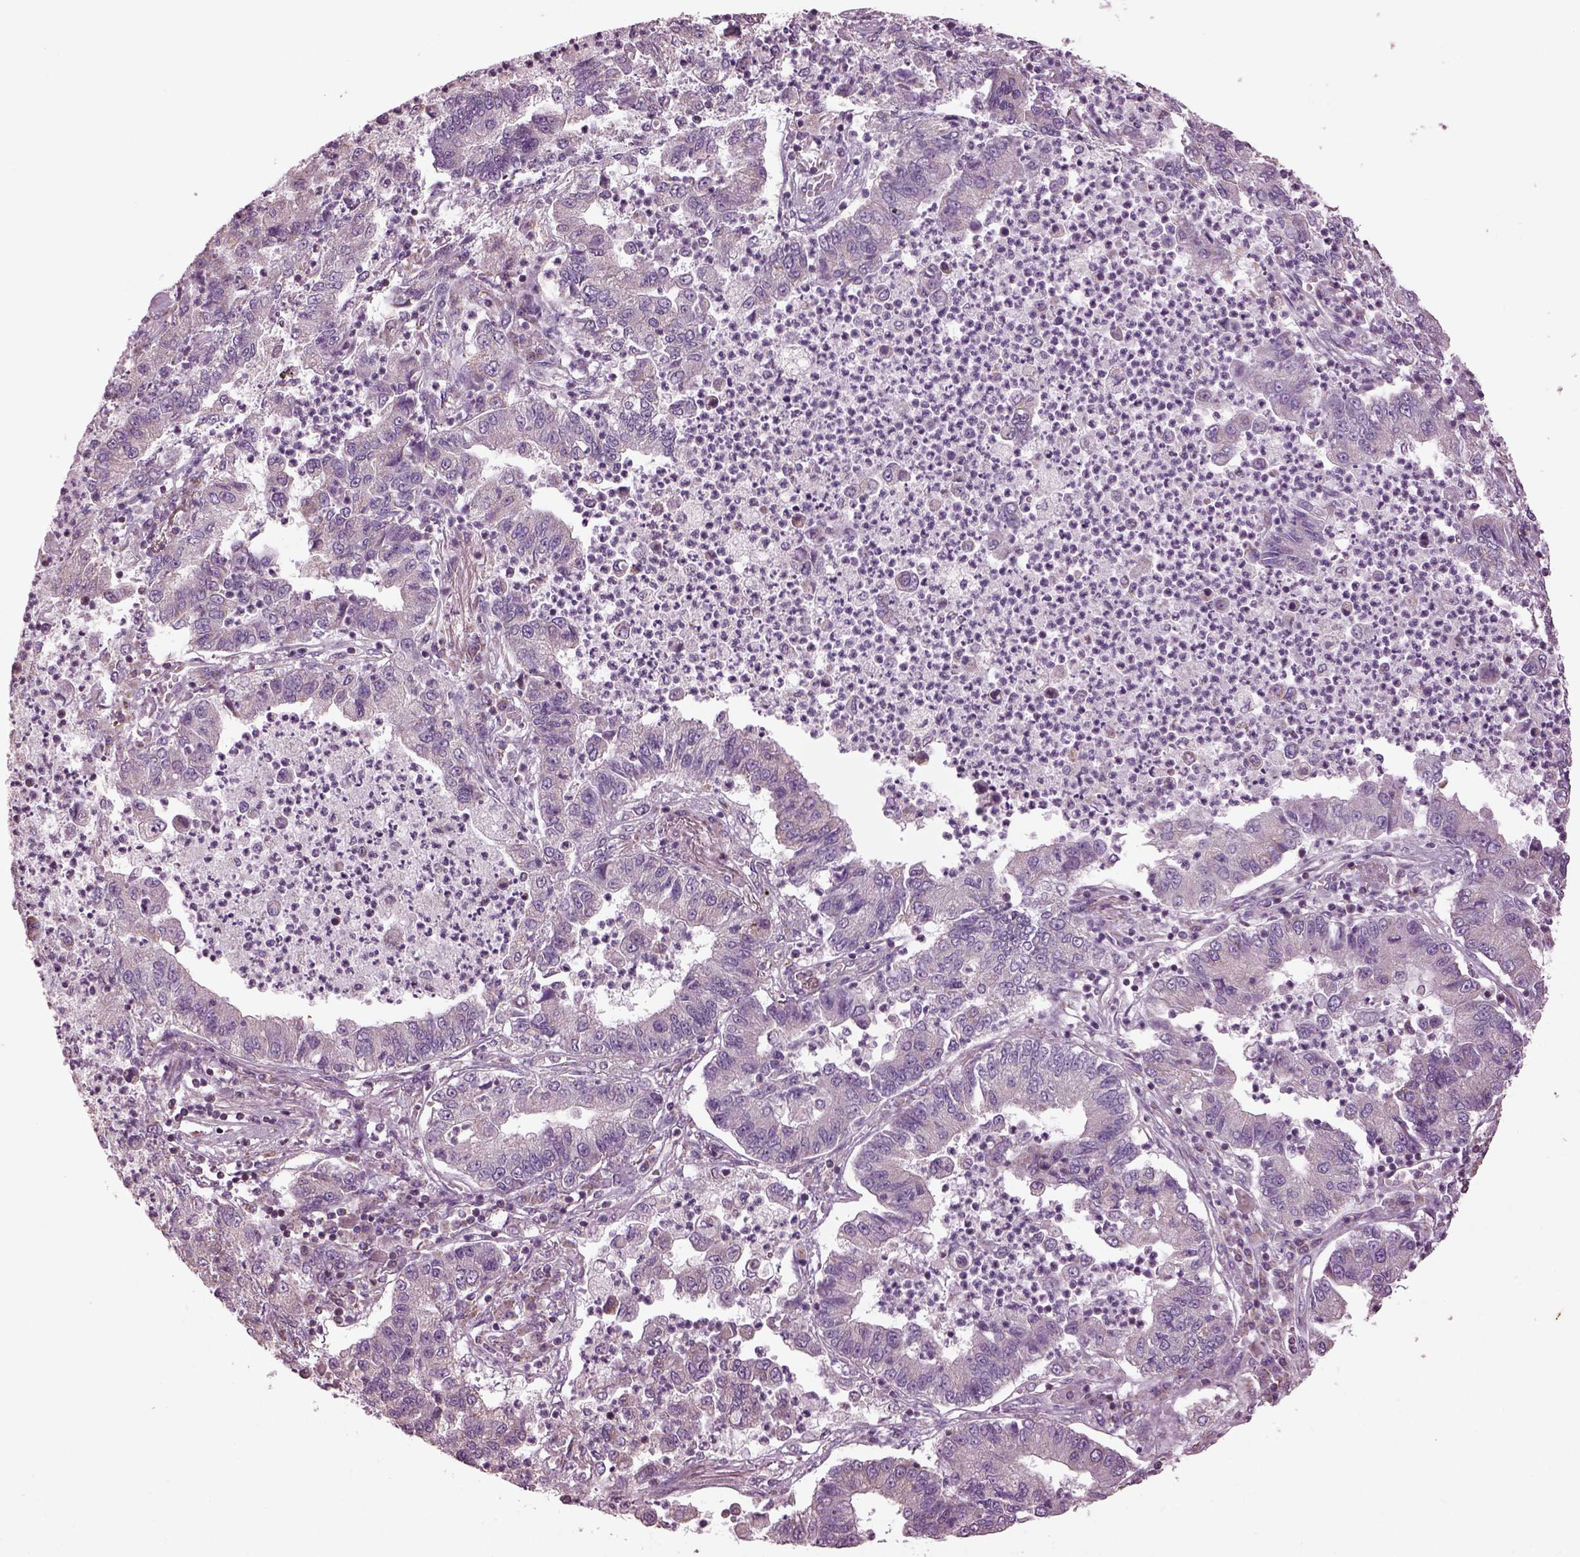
{"staining": {"intensity": "negative", "quantity": "none", "location": "none"}, "tissue": "lung cancer", "cell_type": "Tumor cells", "image_type": "cancer", "snomed": [{"axis": "morphology", "description": "Adenocarcinoma, NOS"}, {"axis": "topography", "description": "Lung"}], "caption": "DAB immunohistochemical staining of adenocarcinoma (lung) reveals no significant staining in tumor cells. (DAB immunohistochemistry (IHC) with hematoxylin counter stain).", "gene": "SPATA7", "patient": {"sex": "female", "age": 57}}